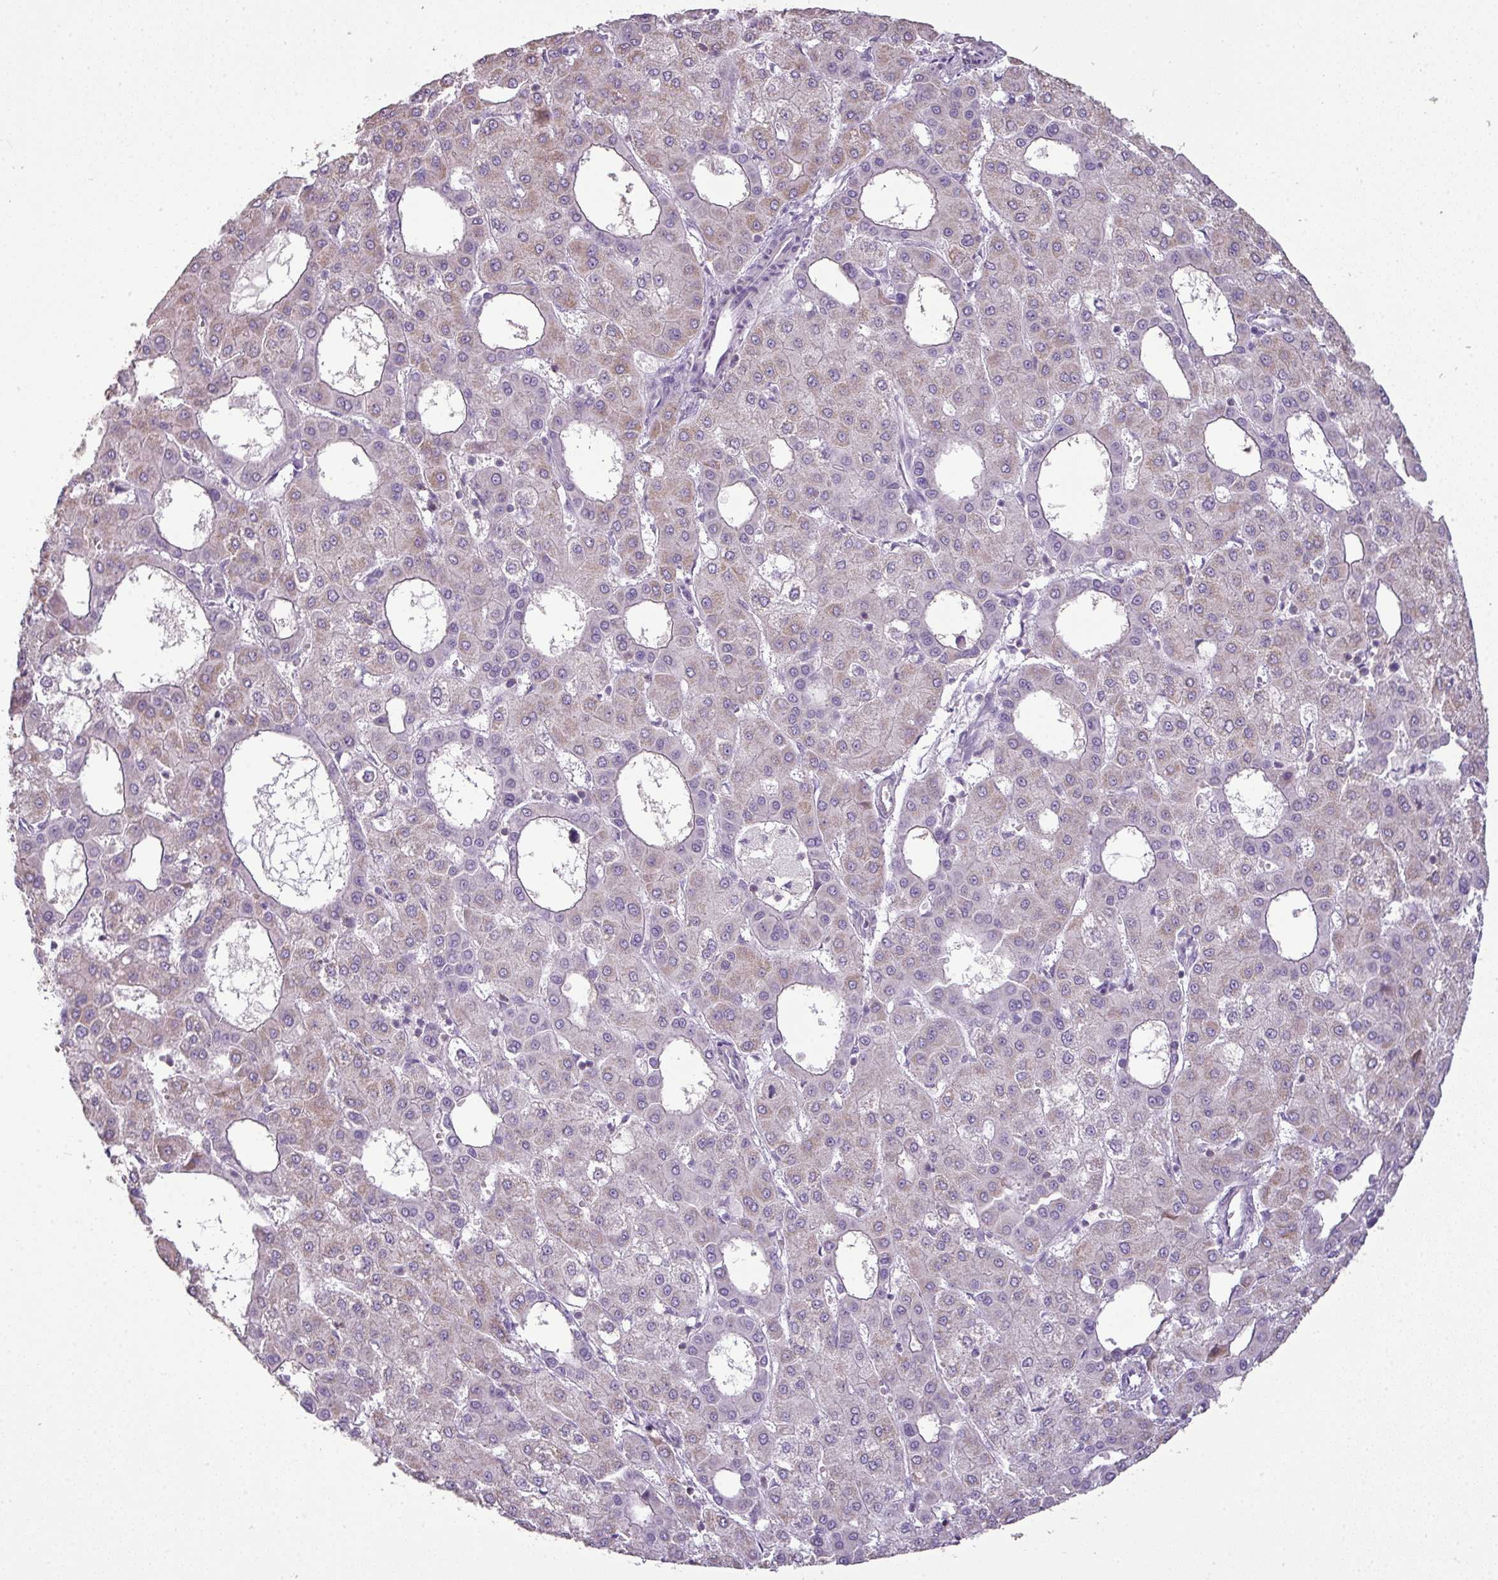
{"staining": {"intensity": "weak", "quantity": "25%-75%", "location": "cytoplasmic/membranous"}, "tissue": "liver cancer", "cell_type": "Tumor cells", "image_type": "cancer", "snomed": [{"axis": "morphology", "description": "Carcinoma, Hepatocellular, NOS"}, {"axis": "topography", "description": "Liver"}], "caption": "Immunohistochemistry of human liver cancer displays low levels of weak cytoplasmic/membranous positivity in approximately 25%-75% of tumor cells. (DAB = brown stain, brightfield microscopy at high magnification).", "gene": "LY9", "patient": {"sex": "male", "age": 47}}